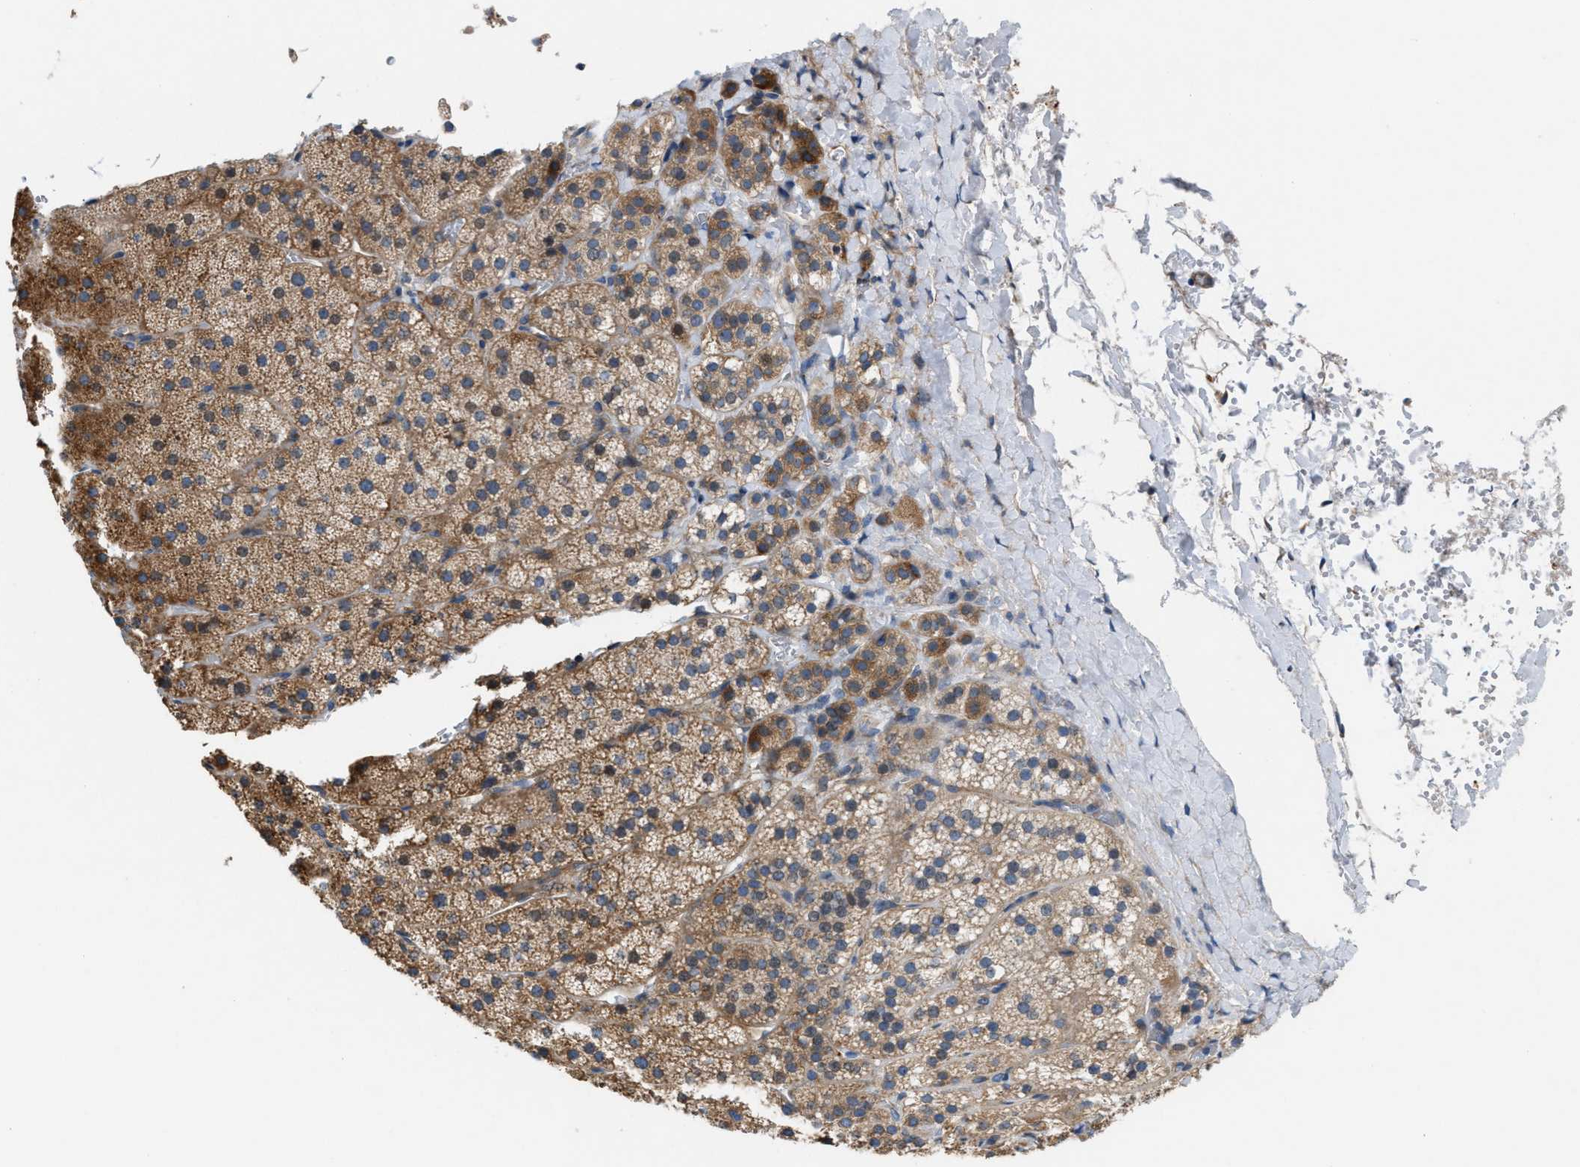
{"staining": {"intensity": "strong", "quantity": ">75%", "location": "cytoplasmic/membranous"}, "tissue": "adrenal gland", "cell_type": "Glandular cells", "image_type": "normal", "snomed": [{"axis": "morphology", "description": "Normal tissue, NOS"}, {"axis": "topography", "description": "Adrenal gland"}], "caption": "Immunohistochemistry (IHC) (DAB (3,3'-diaminobenzidine)) staining of unremarkable adrenal gland reveals strong cytoplasmic/membranous protein expression in approximately >75% of glandular cells. The protein of interest is shown in brown color, while the nuclei are stained blue.", "gene": "CYB5D1", "patient": {"sex": "female", "age": 44}}